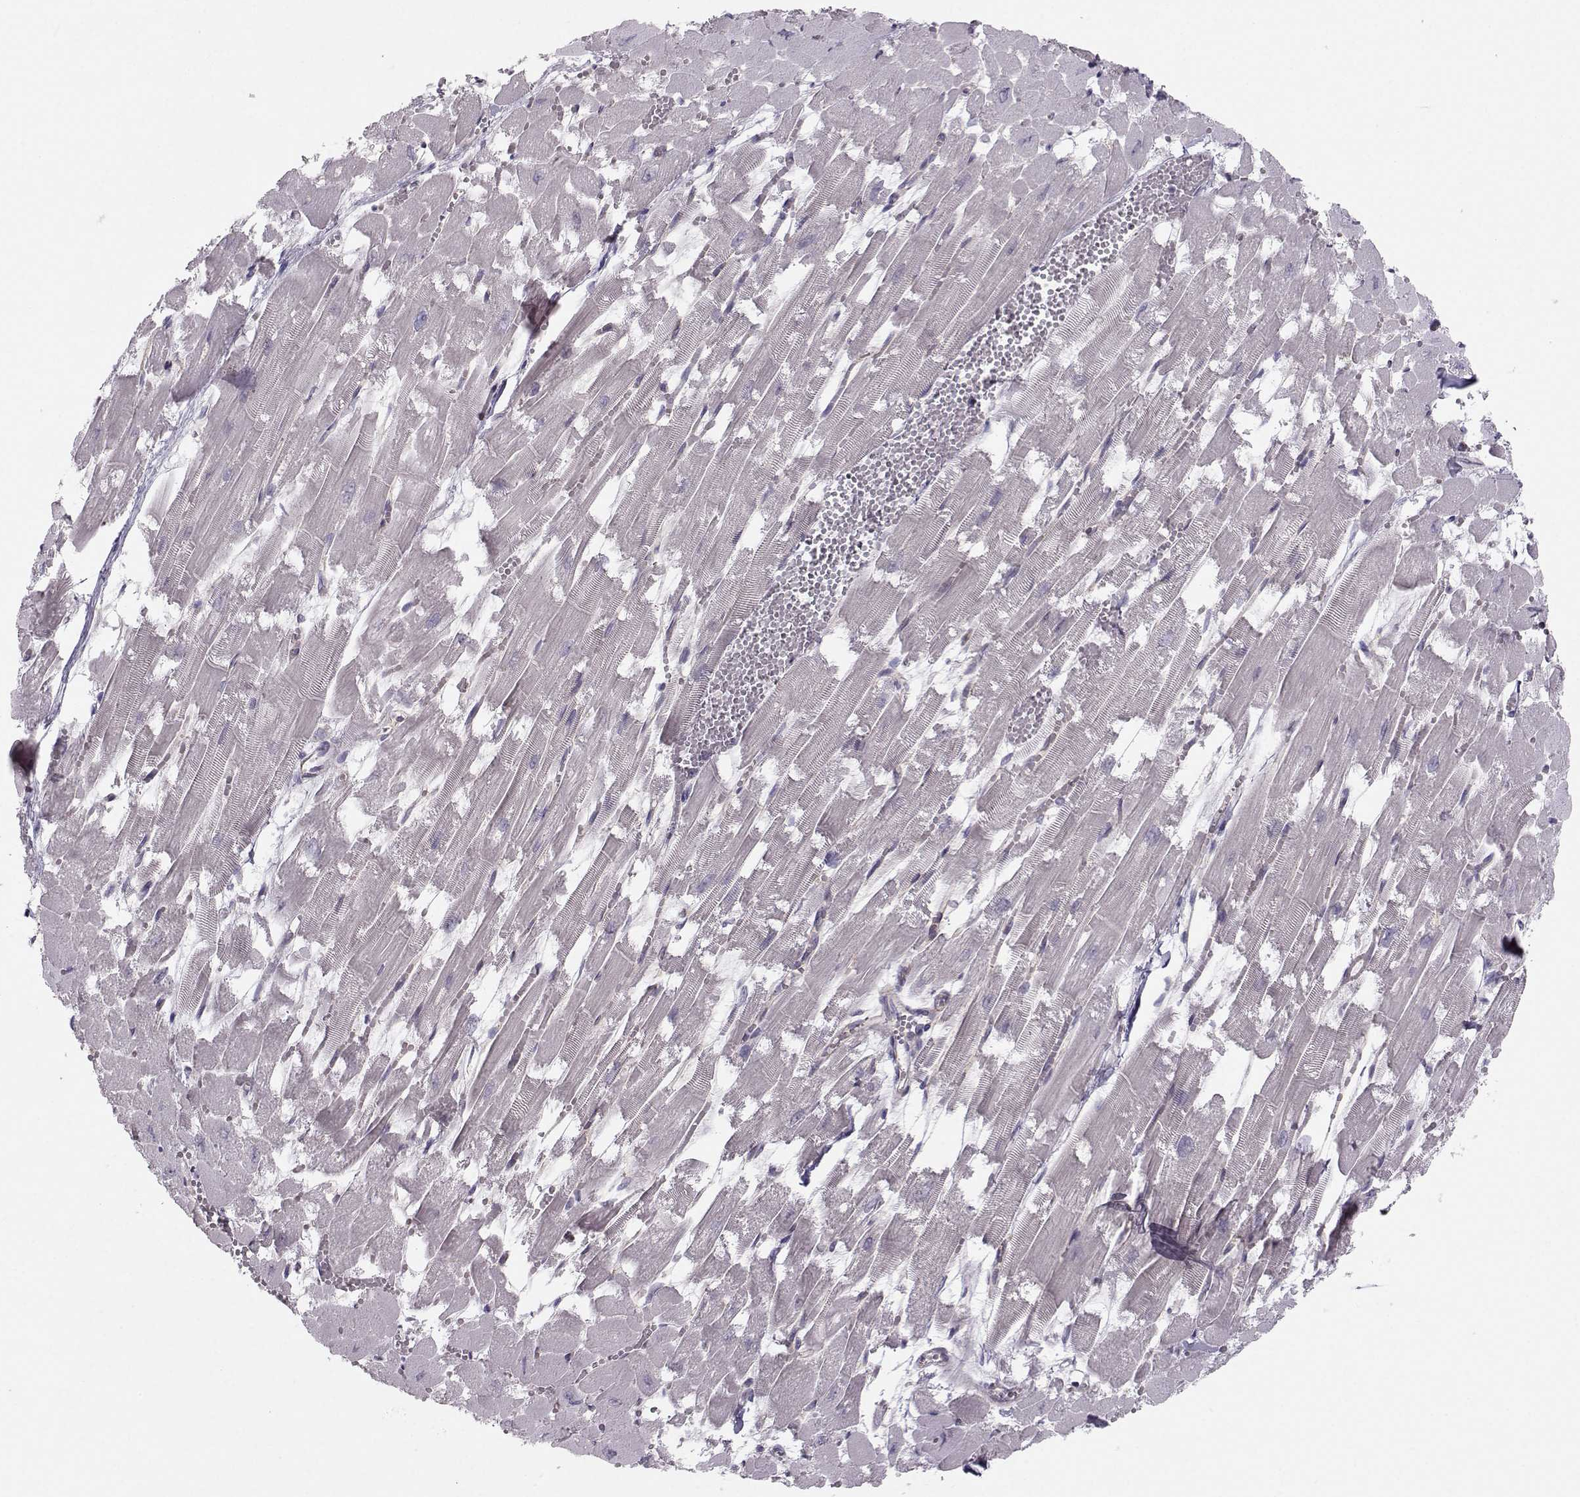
{"staining": {"intensity": "negative", "quantity": "none", "location": "none"}, "tissue": "heart muscle", "cell_type": "Cardiomyocytes", "image_type": "normal", "snomed": [{"axis": "morphology", "description": "Normal tissue, NOS"}, {"axis": "topography", "description": "Heart"}], "caption": "This is an immunohistochemistry (IHC) image of unremarkable human heart muscle. There is no staining in cardiomyocytes.", "gene": "MAST1", "patient": {"sex": "female", "age": 52}}